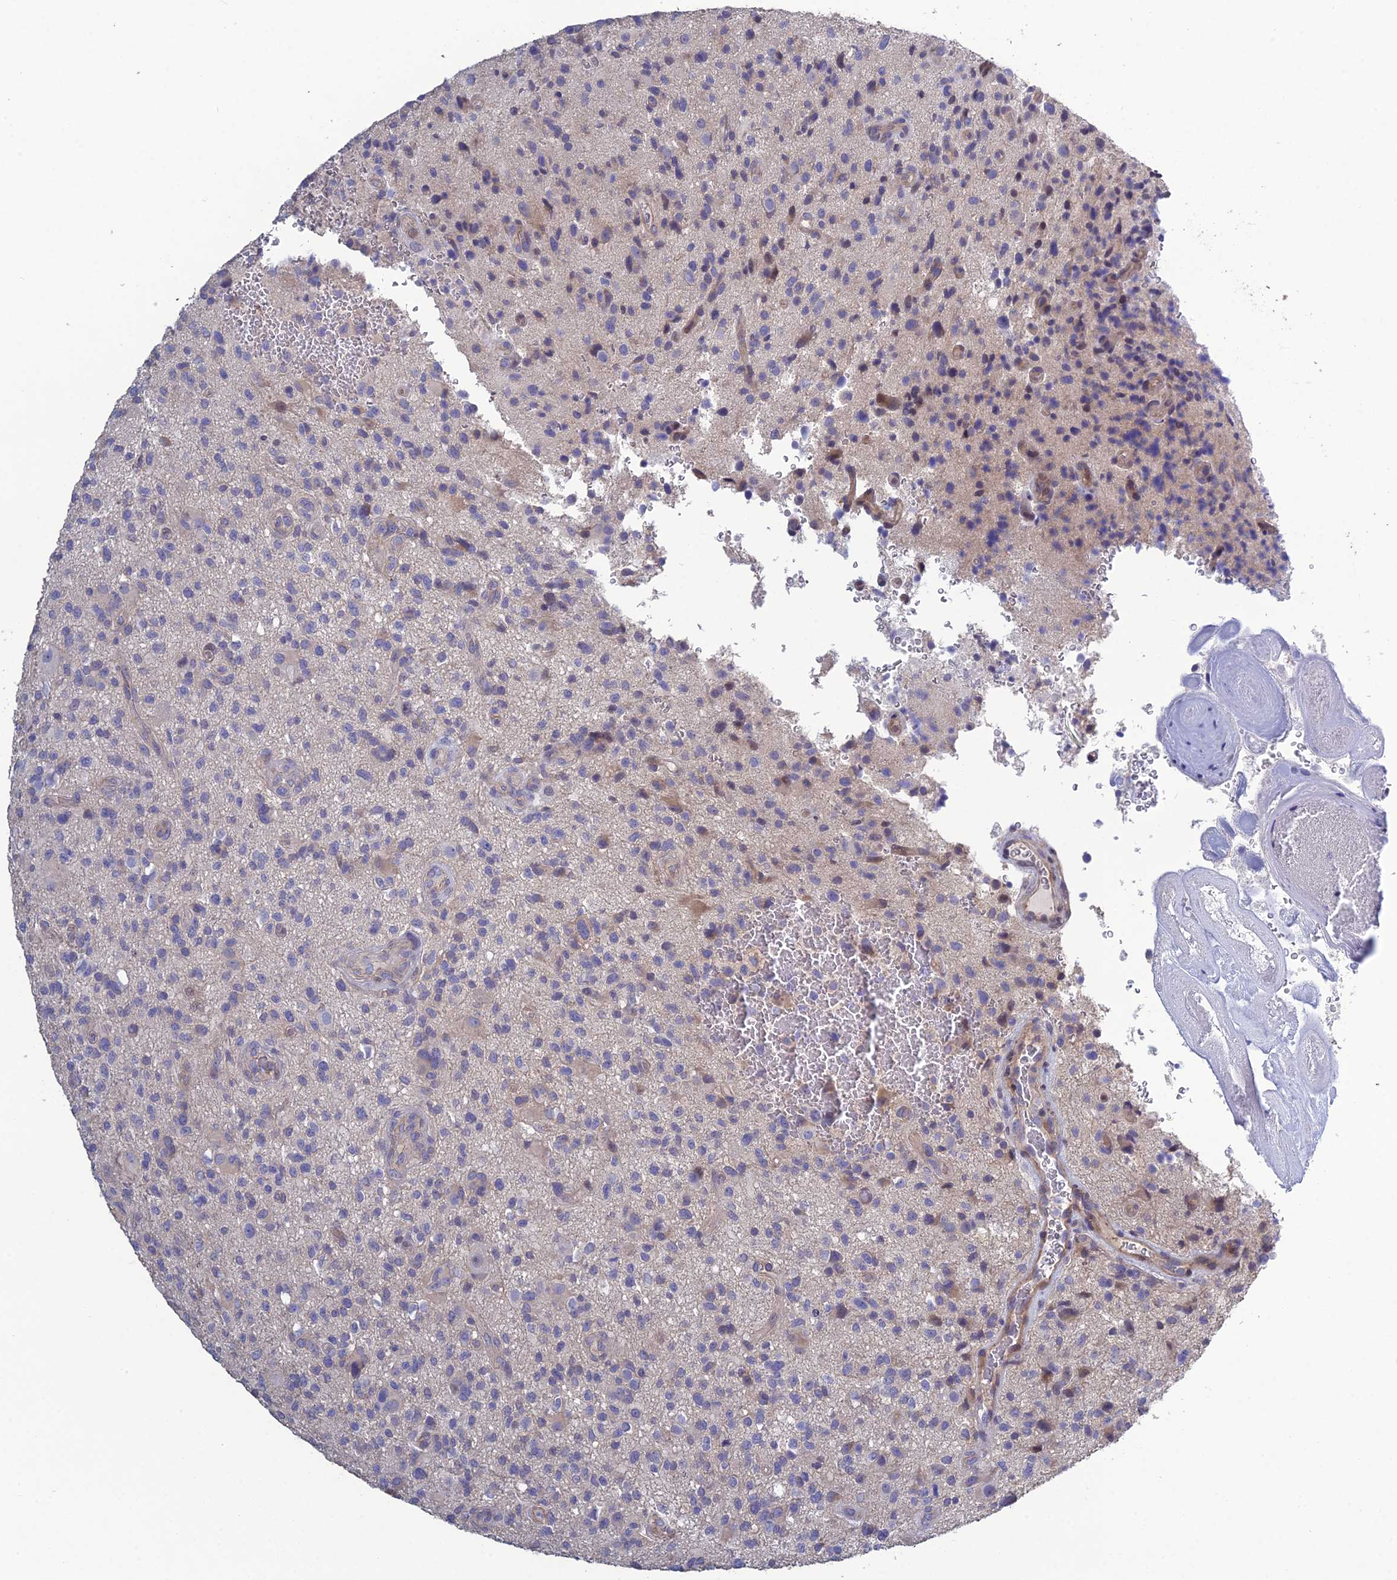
{"staining": {"intensity": "negative", "quantity": "none", "location": "none"}, "tissue": "glioma", "cell_type": "Tumor cells", "image_type": "cancer", "snomed": [{"axis": "morphology", "description": "Glioma, malignant, High grade"}, {"axis": "topography", "description": "Brain"}], "caption": "This histopathology image is of glioma stained with IHC to label a protein in brown with the nuclei are counter-stained blue. There is no positivity in tumor cells. The staining is performed using DAB (3,3'-diaminobenzidine) brown chromogen with nuclei counter-stained in using hematoxylin.", "gene": "LZTS2", "patient": {"sex": "male", "age": 47}}